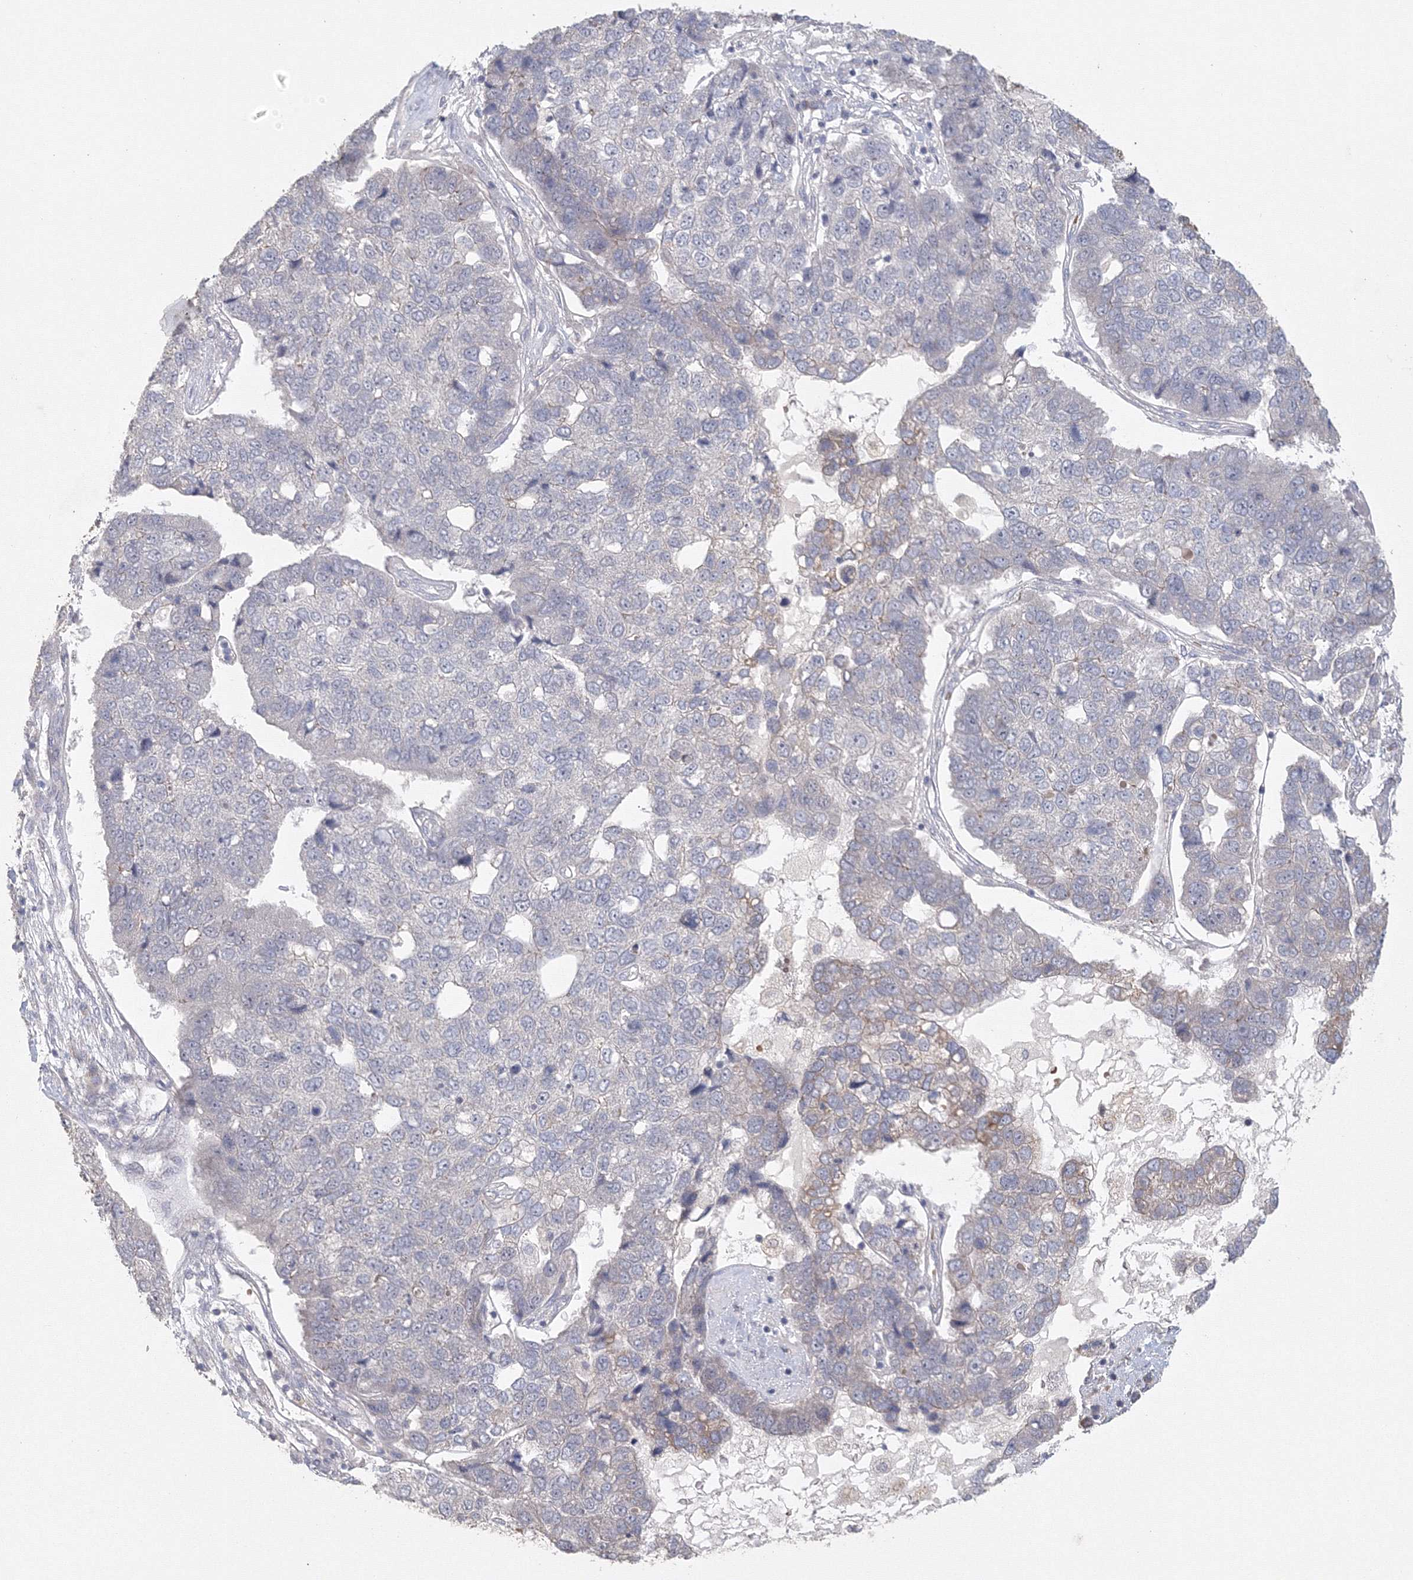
{"staining": {"intensity": "negative", "quantity": "none", "location": "none"}, "tissue": "pancreatic cancer", "cell_type": "Tumor cells", "image_type": "cancer", "snomed": [{"axis": "morphology", "description": "Adenocarcinoma, NOS"}, {"axis": "topography", "description": "Pancreas"}], "caption": "This histopathology image is of pancreatic cancer stained with IHC to label a protein in brown with the nuclei are counter-stained blue. There is no staining in tumor cells.", "gene": "TACC2", "patient": {"sex": "female", "age": 61}}